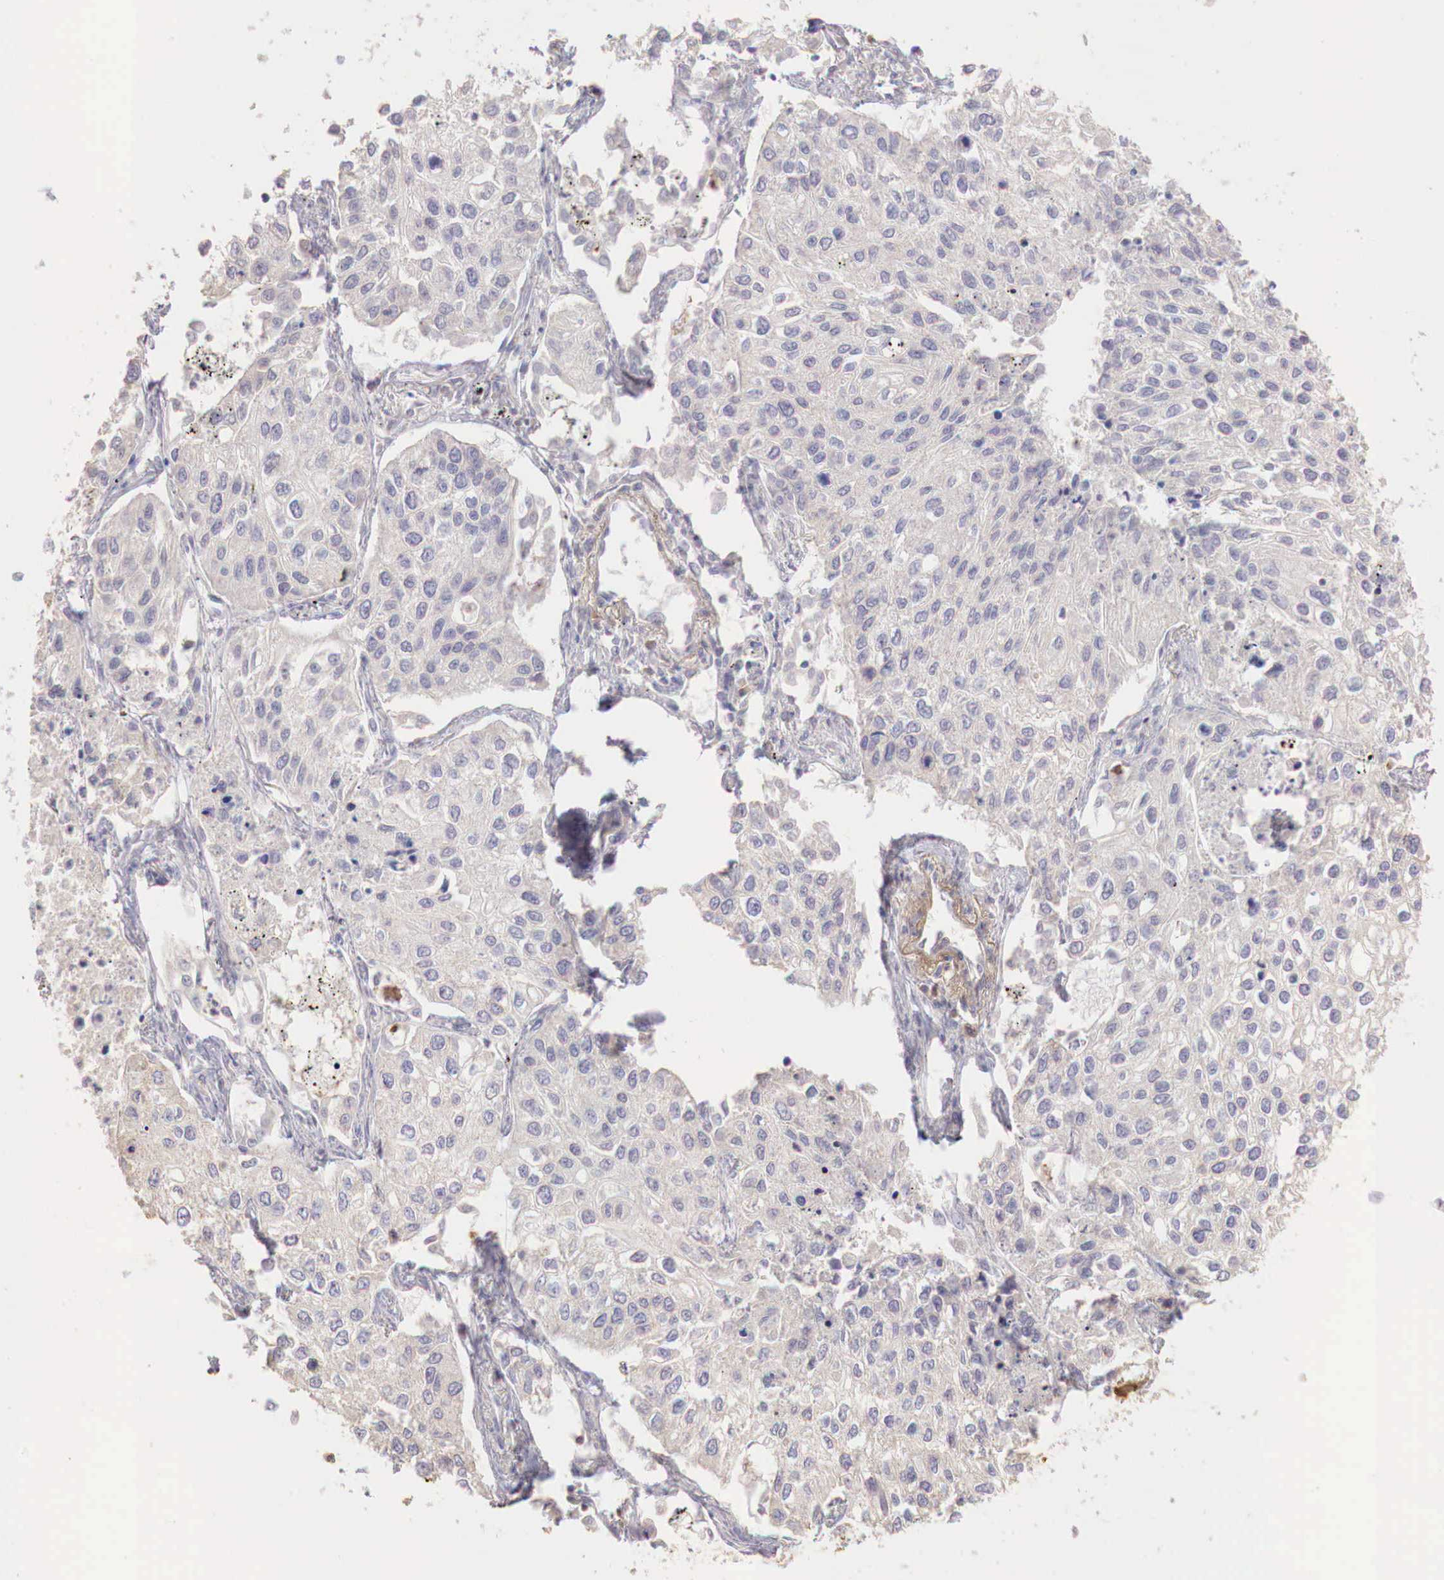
{"staining": {"intensity": "weak", "quantity": "<25%", "location": "cytoplasmic/membranous"}, "tissue": "lung cancer", "cell_type": "Tumor cells", "image_type": "cancer", "snomed": [{"axis": "morphology", "description": "Squamous cell carcinoma, NOS"}, {"axis": "topography", "description": "Lung"}], "caption": "Immunohistochemistry (IHC) of human squamous cell carcinoma (lung) demonstrates no positivity in tumor cells.", "gene": "XPNPEP2", "patient": {"sex": "male", "age": 75}}